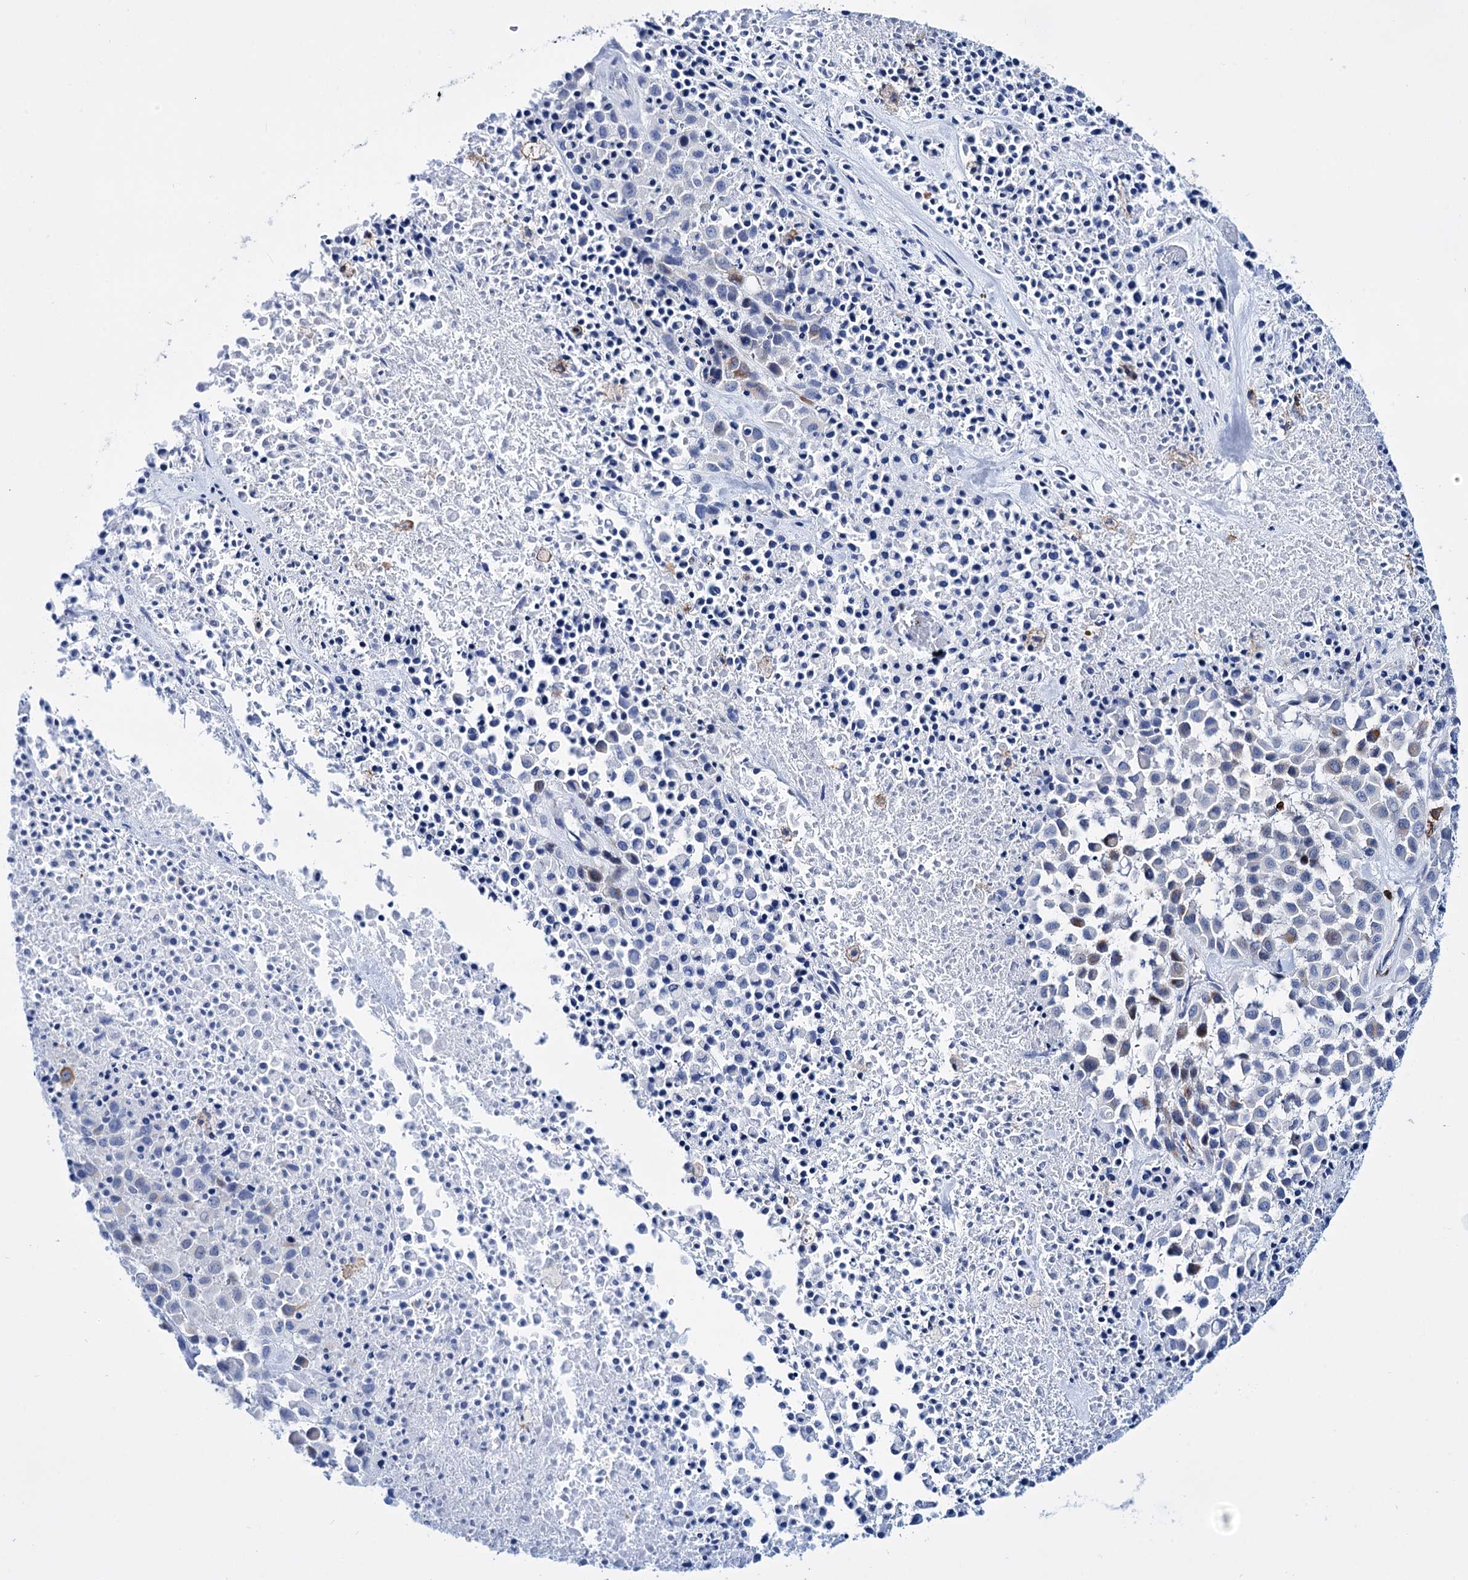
{"staining": {"intensity": "negative", "quantity": "none", "location": "none"}, "tissue": "melanoma", "cell_type": "Tumor cells", "image_type": "cancer", "snomed": [{"axis": "morphology", "description": "Malignant melanoma, Metastatic site"}, {"axis": "topography", "description": "Skin"}], "caption": "Tumor cells show no significant protein expression in malignant melanoma (metastatic site).", "gene": "DEF6", "patient": {"sex": "female", "age": 81}}